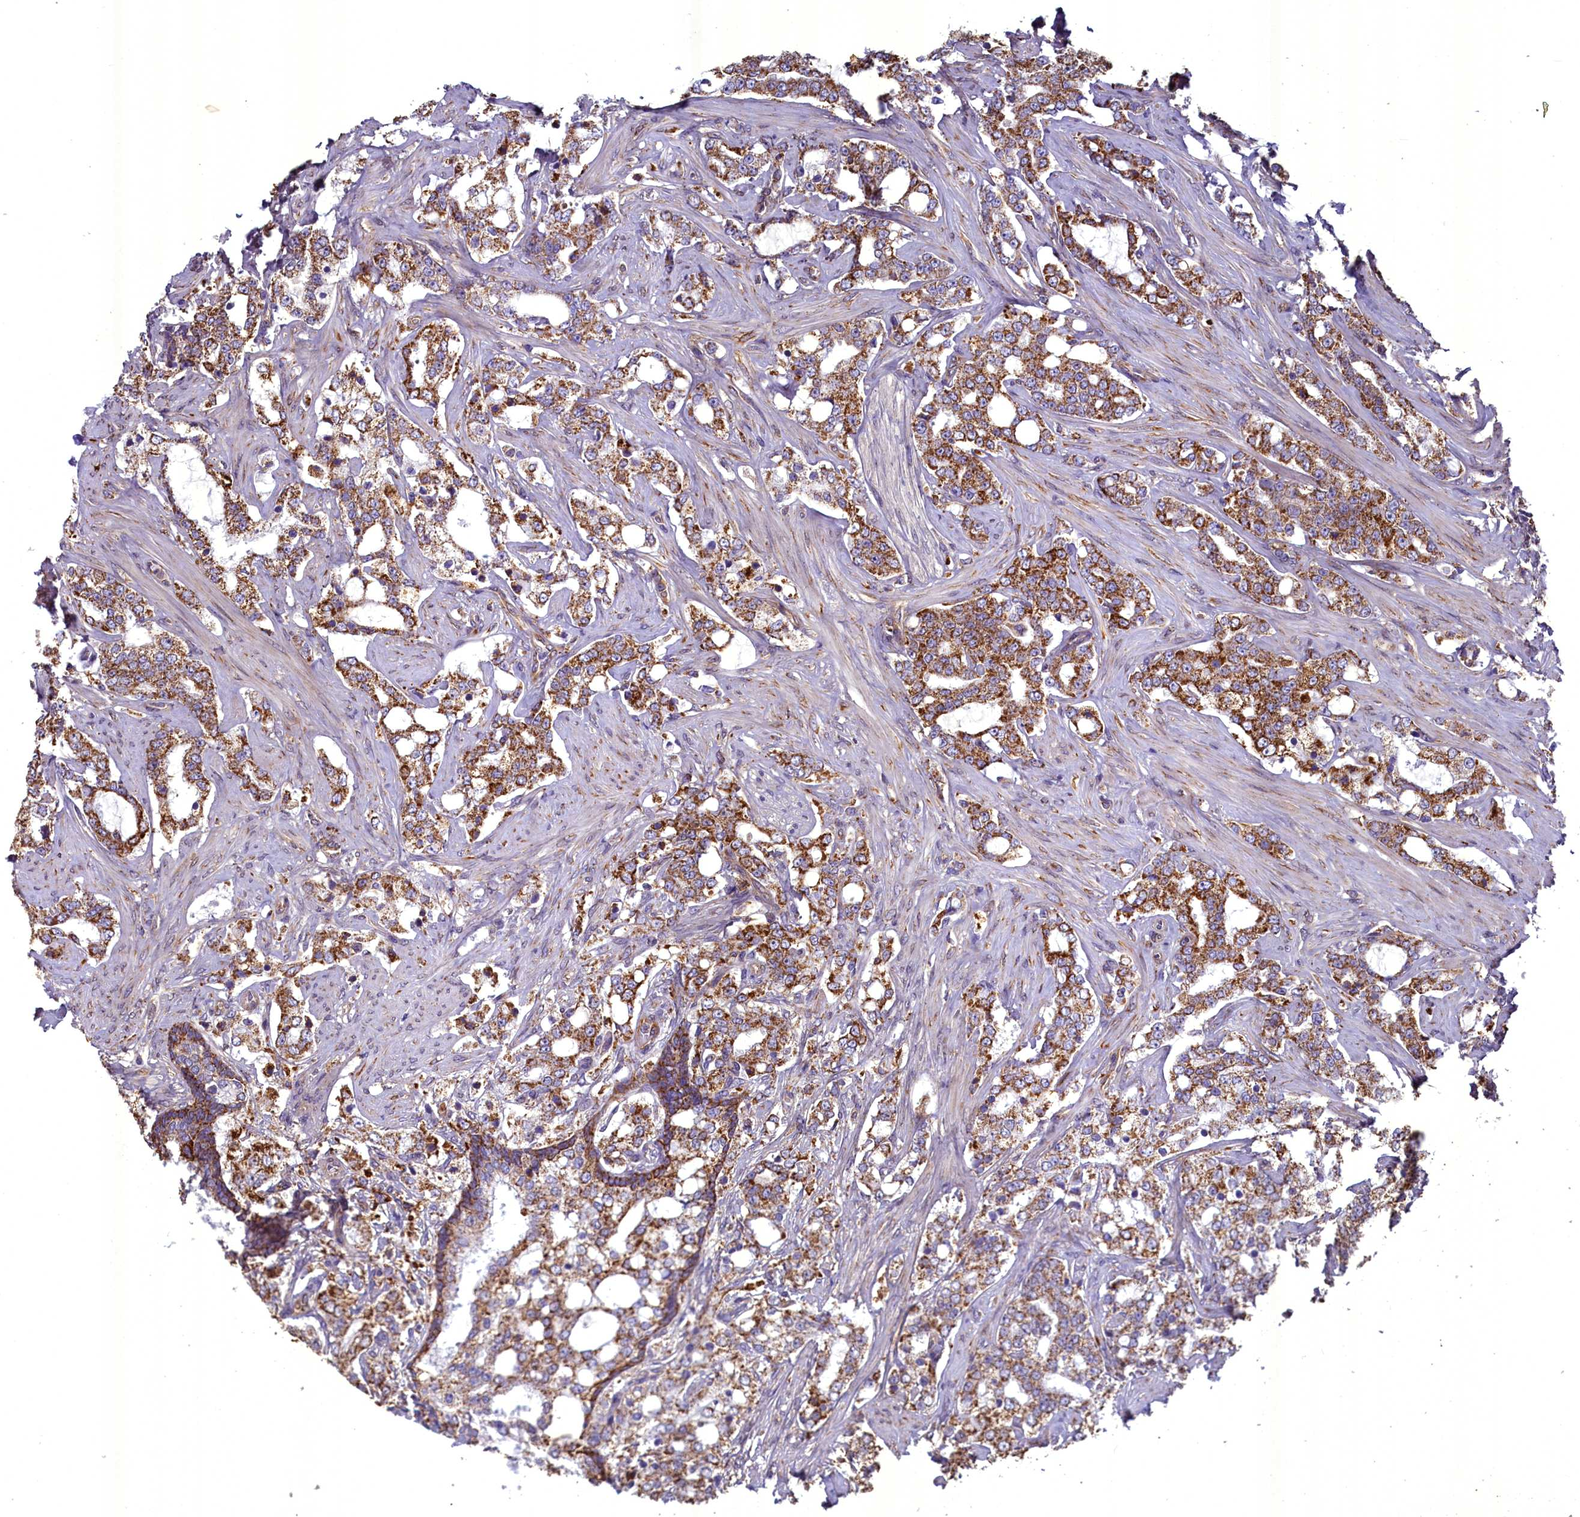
{"staining": {"intensity": "moderate", "quantity": ">75%", "location": "cytoplasmic/membranous"}, "tissue": "prostate cancer", "cell_type": "Tumor cells", "image_type": "cancer", "snomed": [{"axis": "morphology", "description": "Adenocarcinoma, High grade"}, {"axis": "topography", "description": "Prostate"}], "caption": "An IHC histopathology image of tumor tissue is shown. Protein staining in brown labels moderate cytoplasmic/membranous positivity in prostate cancer within tumor cells.", "gene": "ACAD8", "patient": {"sex": "male", "age": 64}}